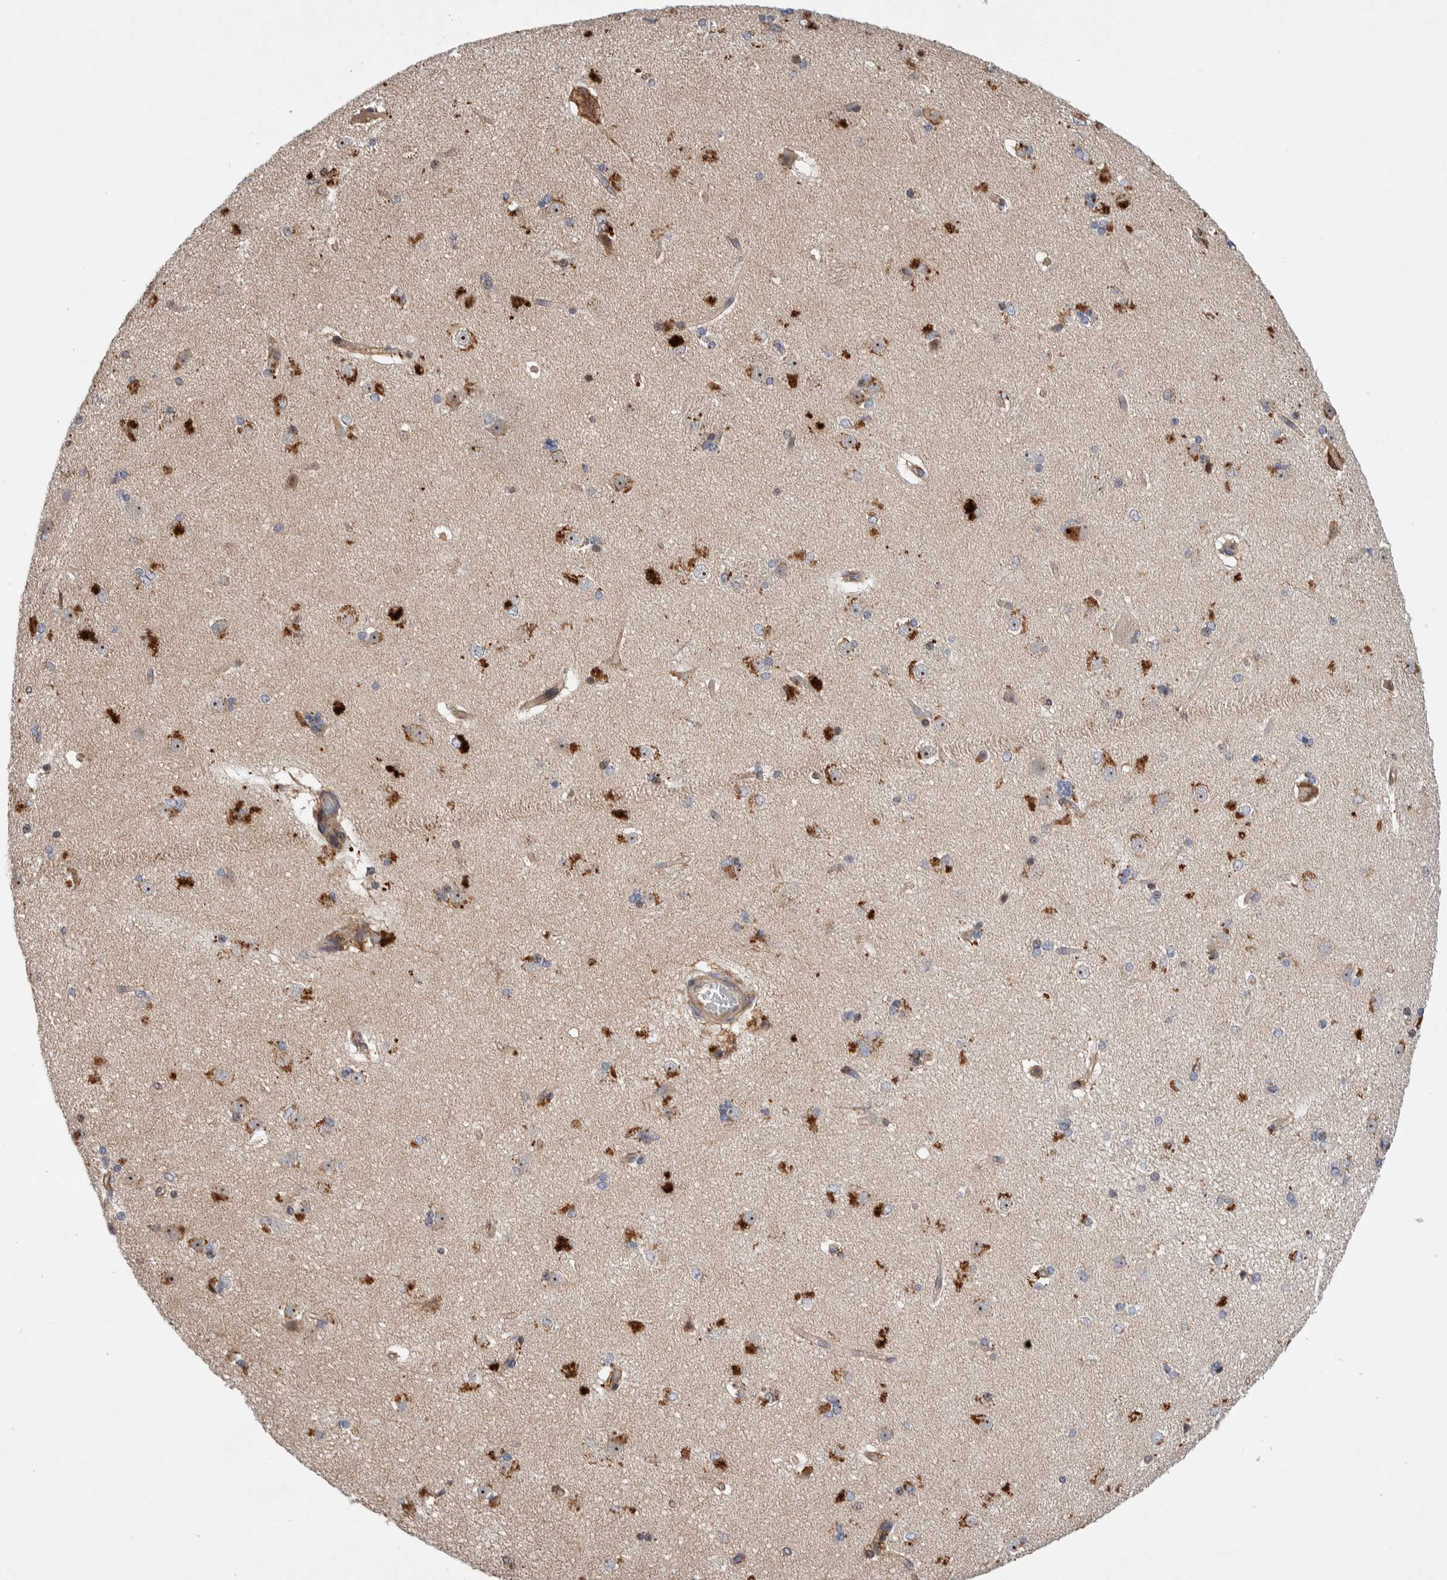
{"staining": {"intensity": "moderate", "quantity": "<25%", "location": "cytoplasmic/membranous"}, "tissue": "caudate", "cell_type": "Glial cells", "image_type": "normal", "snomed": [{"axis": "morphology", "description": "Normal tissue, NOS"}, {"axis": "topography", "description": "Lateral ventricle wall"}], "caption": "Protein expression by immunohistochemistry exhibits moderate cytoplasmic/membranous positivity in about <25% of glial cells in normal caudate. The staining was performed using DAB to visualize the protein expression in brown, while the nuclei were stained in blue with hematoxylin (Magnification: 20x).", "gene": "LZTS1", "patient": {"sex": "female", "age": 19}}